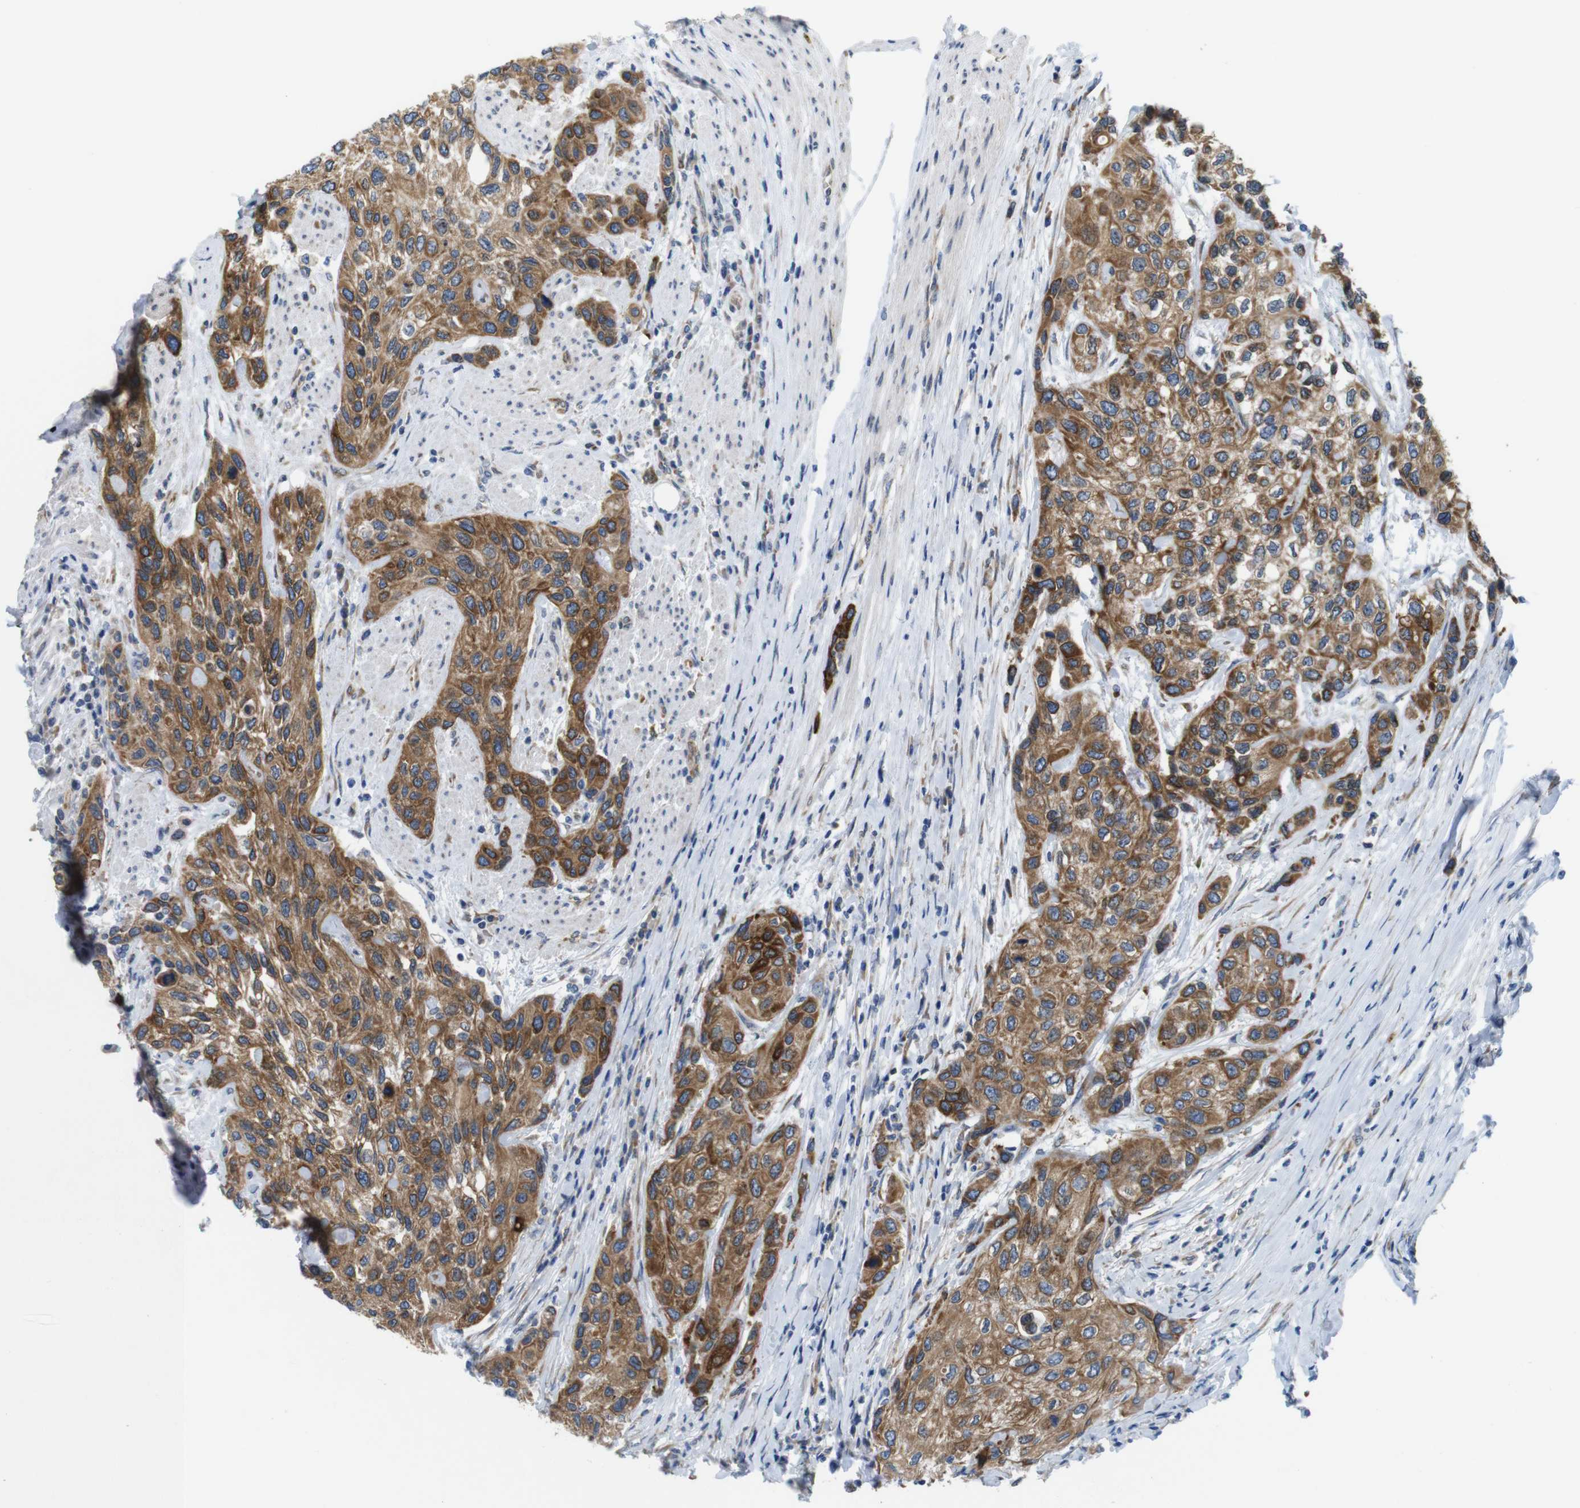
{"staining": {"intensity": "moderate", "quantity": ">75%", "location": "cytoplasmic/membranous"}, "tissue": "urothelial cancer", "cell_type": "Tumor cells", "image_type": "cancer", "snomed": [{"axis": "morphology", "description": "Urothelial carcinoma, High grade"}, {"axis": "topography", "description": "Urinary bladder"}], "caption": "About >75% of tumor cells in human high-grade urothelial carcinoma reveal moderate cytoplasmic/membranous protein positivity as visualized by brown immunohistochemical staining.", "gene": "HACD3", "patient": {"sex": "female", "age": 56}}